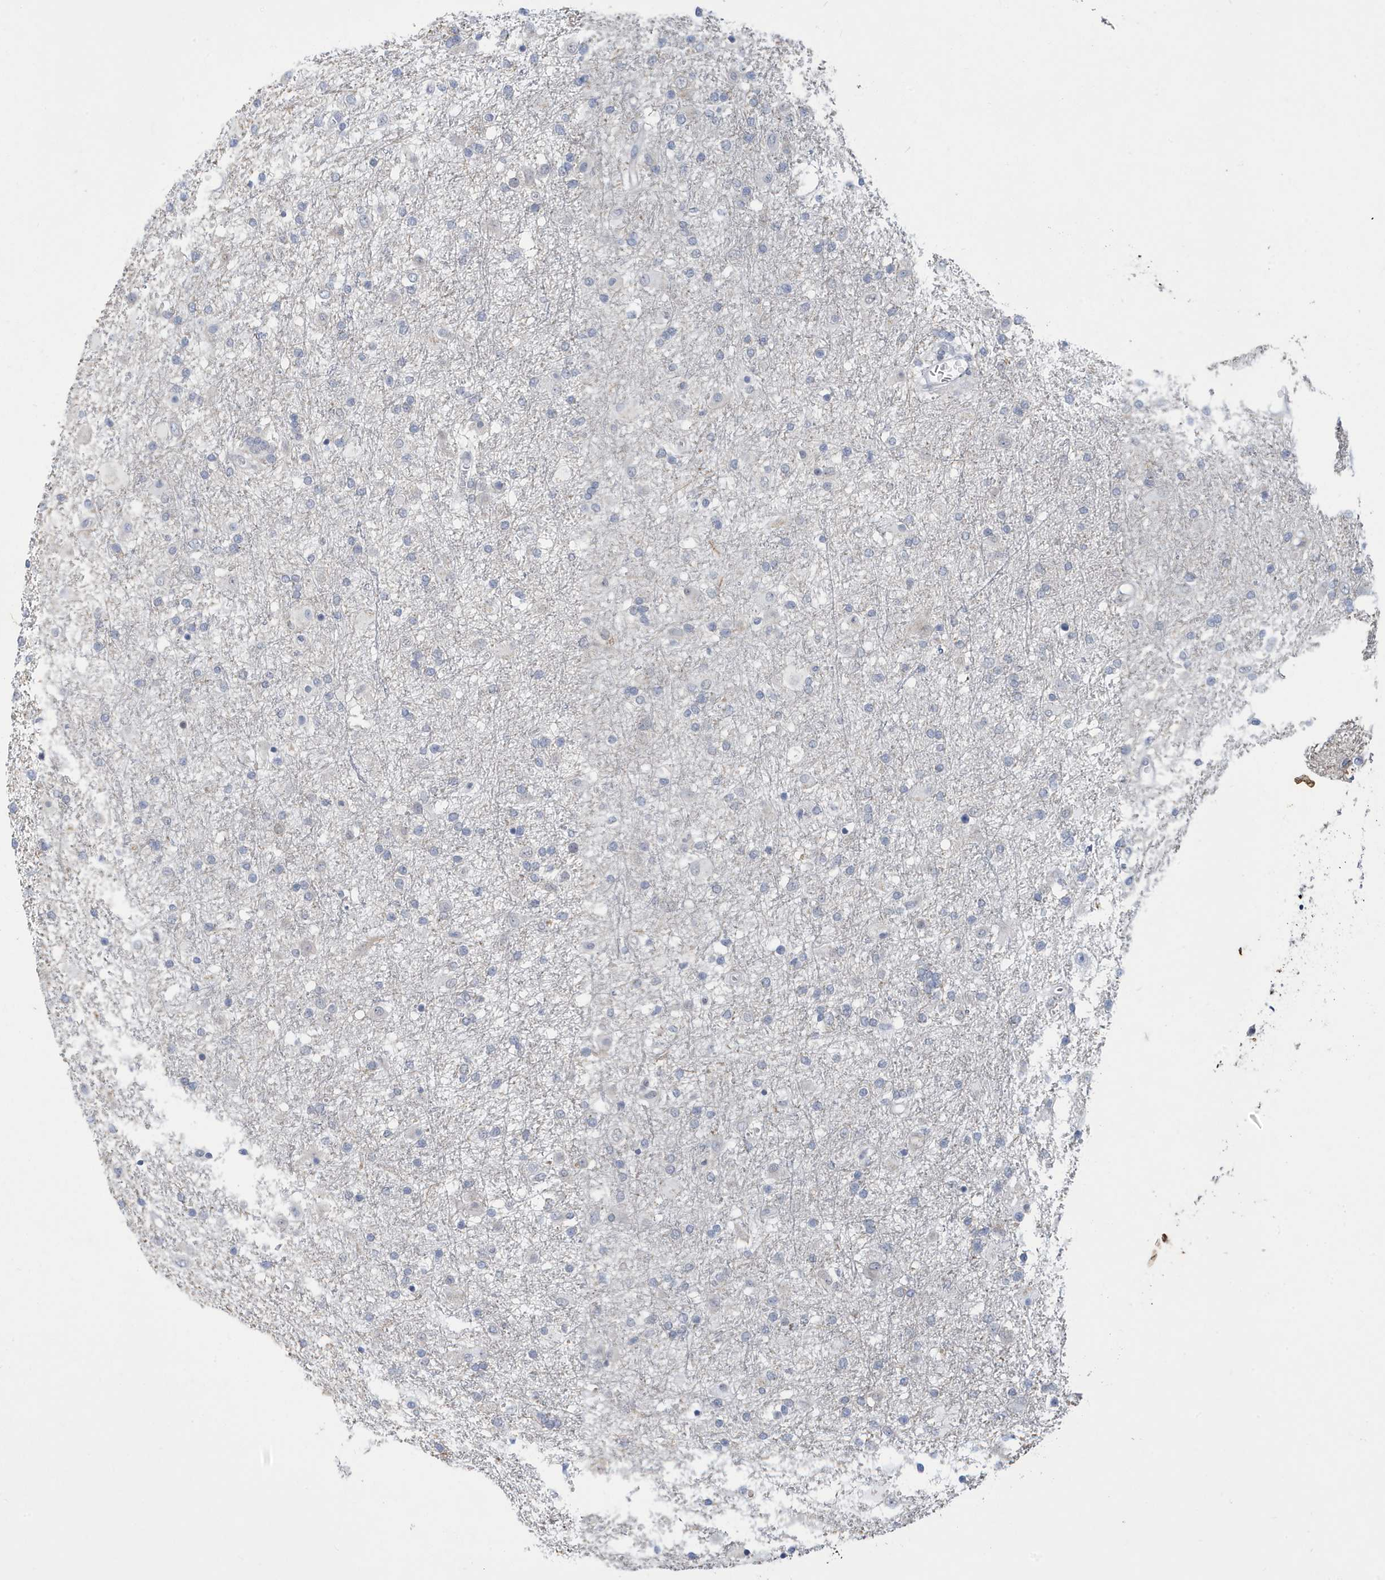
{"staining": {"intensity": "negative", "quantity": "none", "location": "none"}, "tissue": "glioma", "cell_type": "Tumor cells", "image_type": "cancer", "snomed": [{"axis": "morphology", "description": "Glioma, malignant, Low grade"}, {"axis": "topography", "description": "Brain"}], "caption": "DAB (3,3'-diaminobenzidine) immunohistochemical staining of human glioma demonstrates no significant positivity in tumor cells. (Immunohistochemistry (ihc), brightfield microscopy, high magnification).", "gene": "ZNF654", "patient": {"sex": "male", "age": 65}}